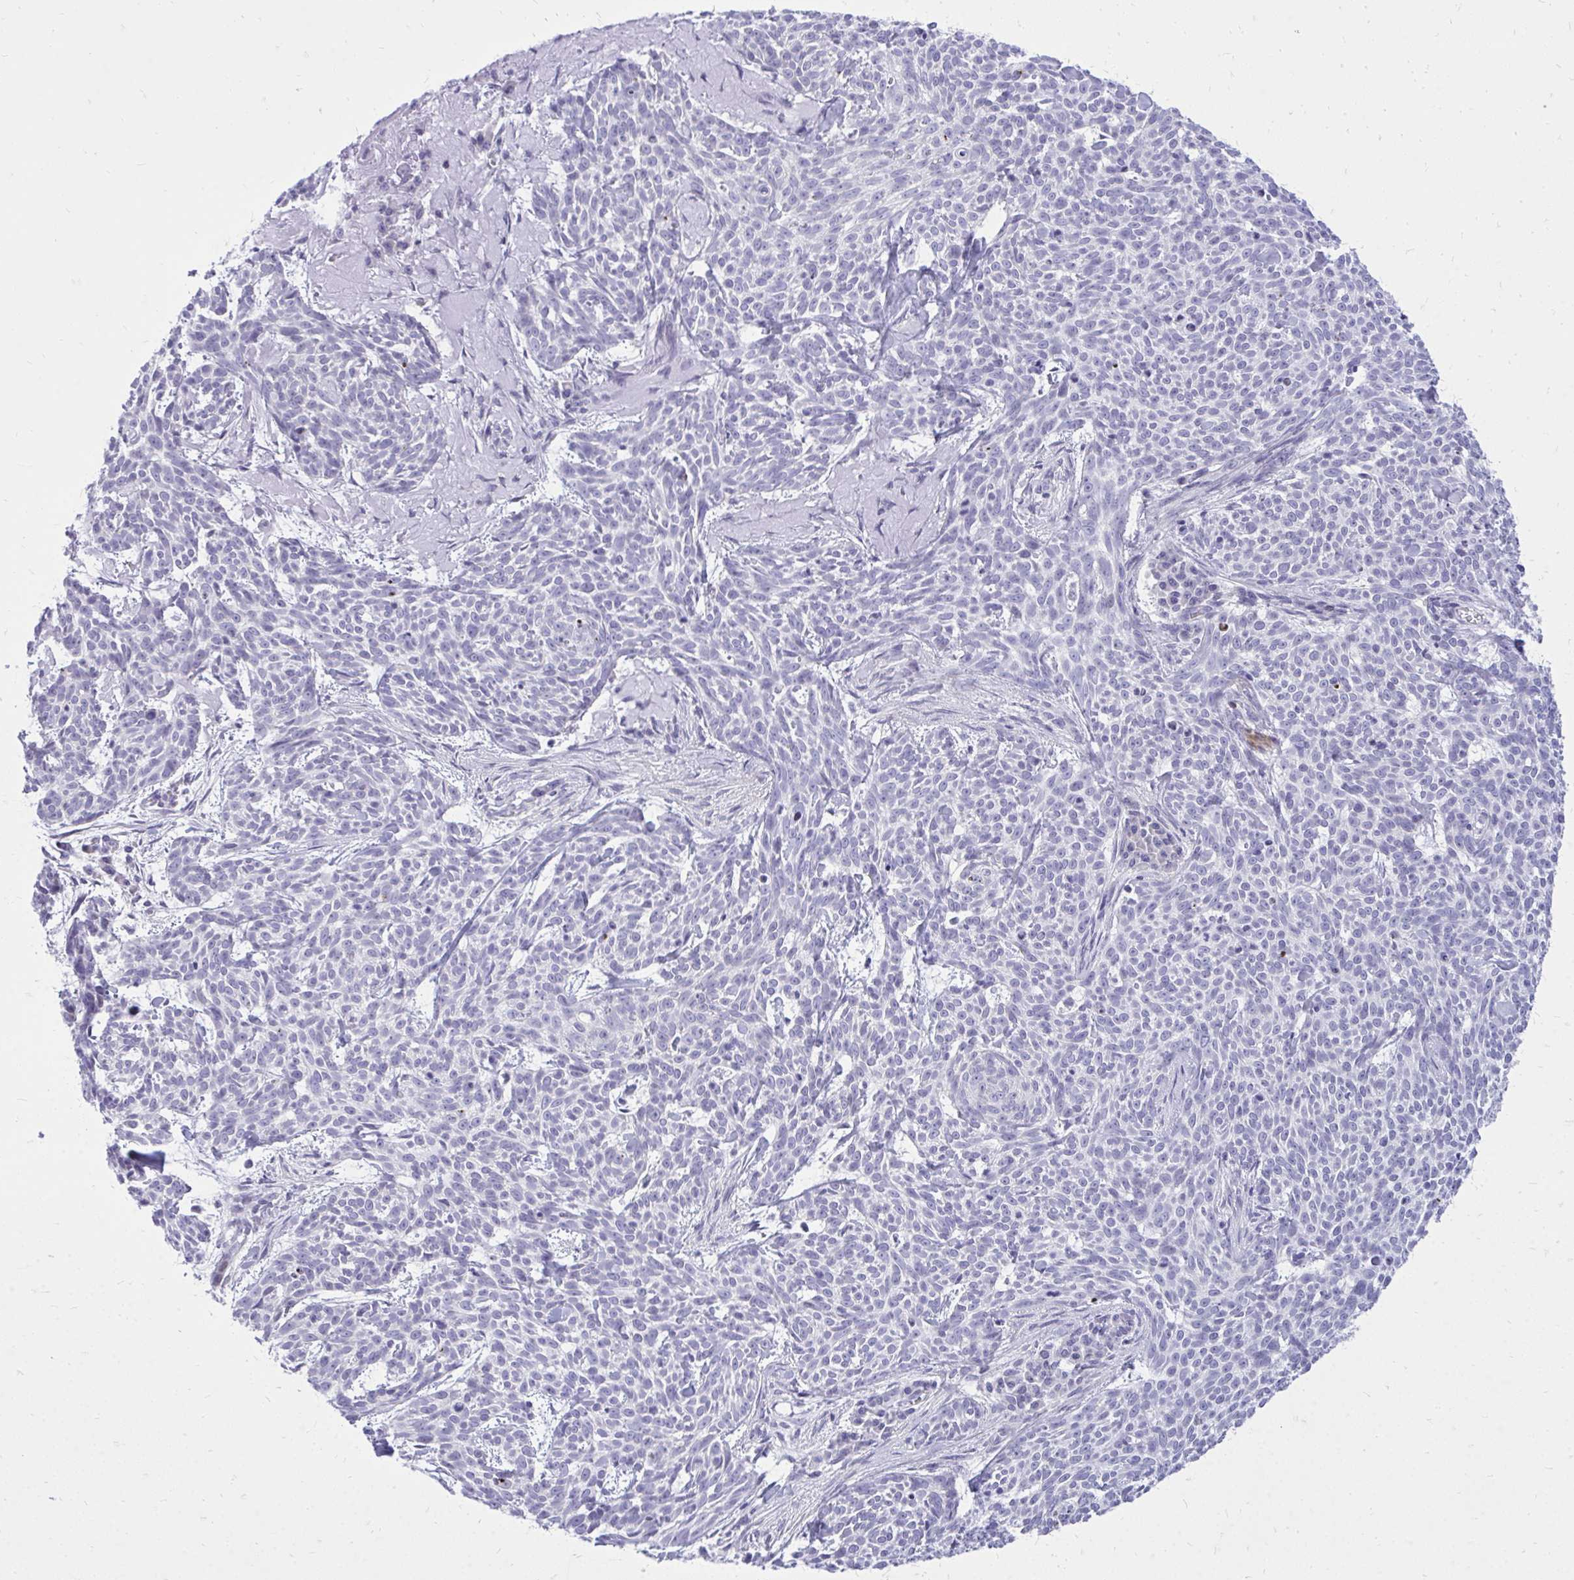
{"staining": {"intensity": "negative", "quantity": "none", "location": "none"}, "tissue": "skin cancer", "cell_type": "Tumor cells", "image_type": "cancer", "snomed": [{"axis": "morphology", "description": "Basal cell carcinoma"}, {"axis": "topography", "description": "Skin"}], "caption": "A histopathology image of human skin cancer (basal cell carcinoma) is negative for staining in tumor cells. The staining is performed using DAB (3,3'-diaminobenzidine) brown chromogen with nuclei counter-stained in using hematoxylin.", "gene": "GABRA1", "patient": {"sex": "female", "age": 93}}